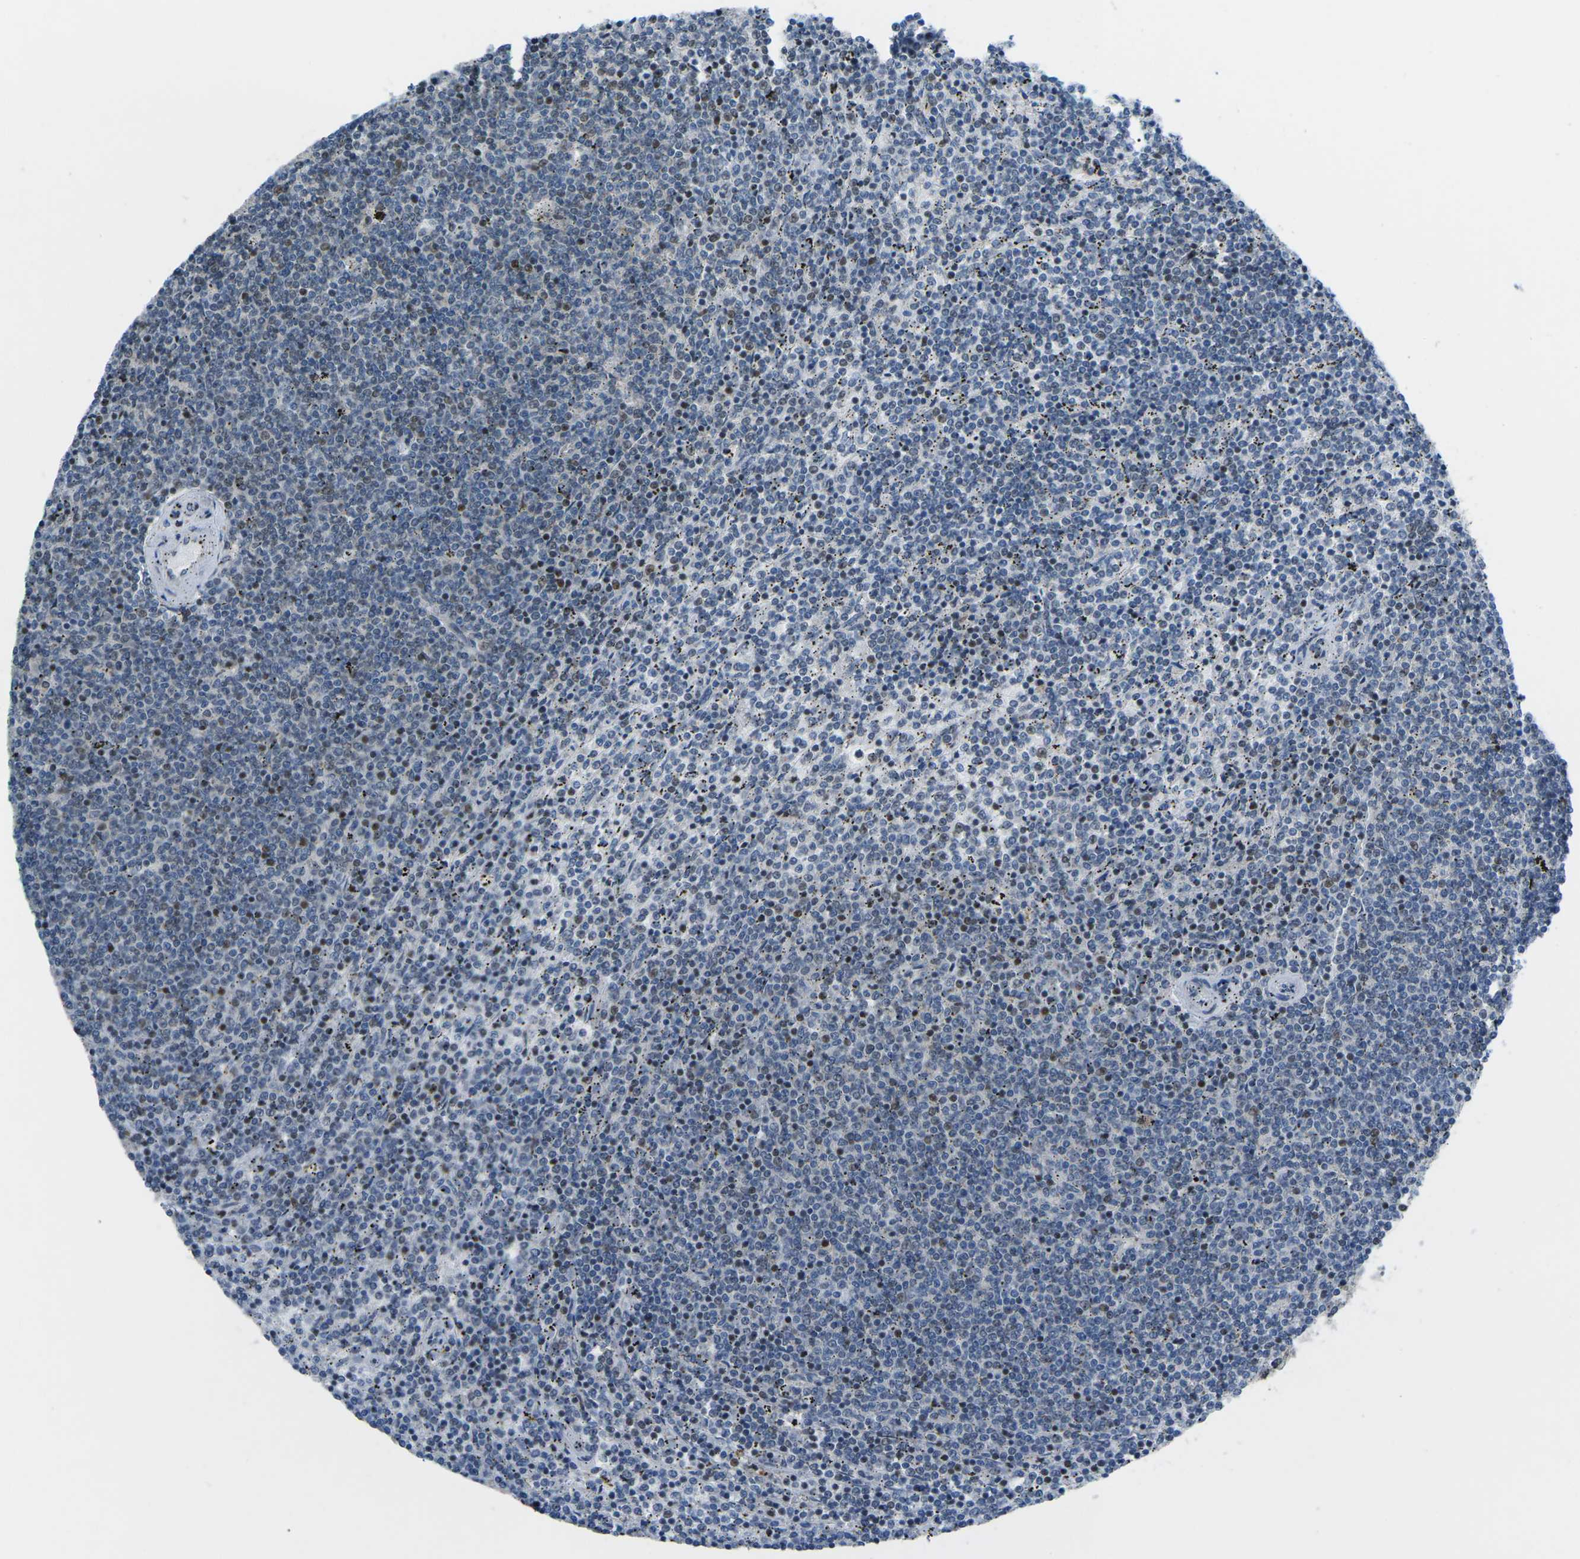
{"staining": {"intensity": "moderate", "quantity": "<25%", "location": "nuclear"}, "tissue": "lymphoma", "cell_type": "Tumor cells", "image_type": "cancer", "snomed": [{"axis": "morphology", "description": "Malignant lymphoma, non-Hodgkin's type, Low grade"}, {"axis": "topography", "description": "Spleen"}], "caption": "An image of lymphoma stained for a protein shows moderate nuclear brown staining in tumor cells.", "gene": "MBNL1", "patient": {"sex": "female", "age": 50}}